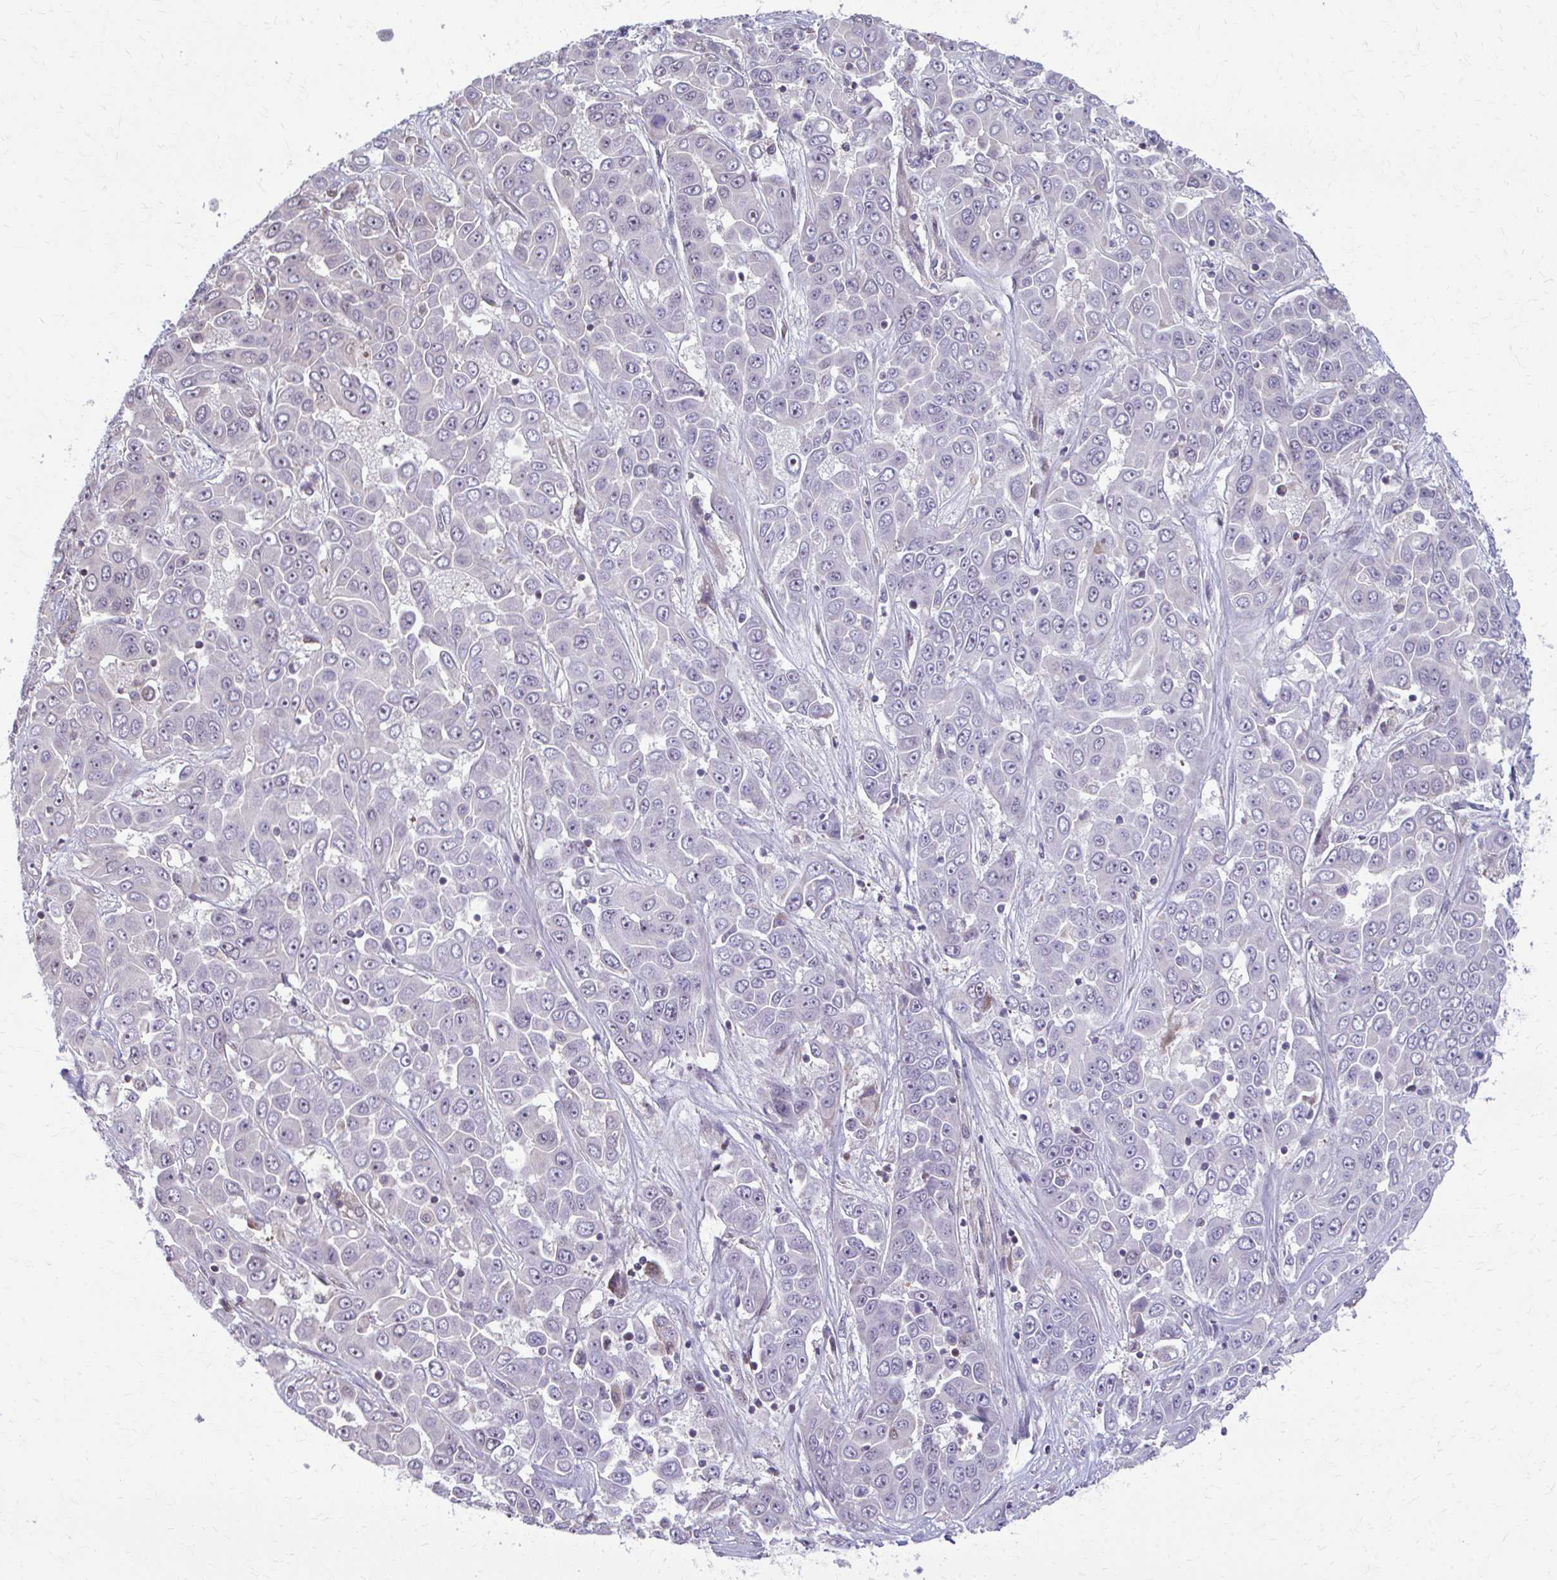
{"staining": {"intensity": "negative", "quantity": "none", "location": "none"}, "tissue": "liver cancer", "cell_type": "Tumor cells", "image_type": "cancer", "snomed": [{"axis": "morphology", "description": "Cholangiocarcinoma"}, {"axis": "topography", "description": "Liver"}], "caption": "The histopathology image displays no staining of tumor cells in liver cancer (cholangiocarcinoma). (DAB immunohistochemistry (IHC) visualized using brightfield microscopy, high magnification).", "gene": "MAF1", "patient": {"sex": "female", "age": 52}}